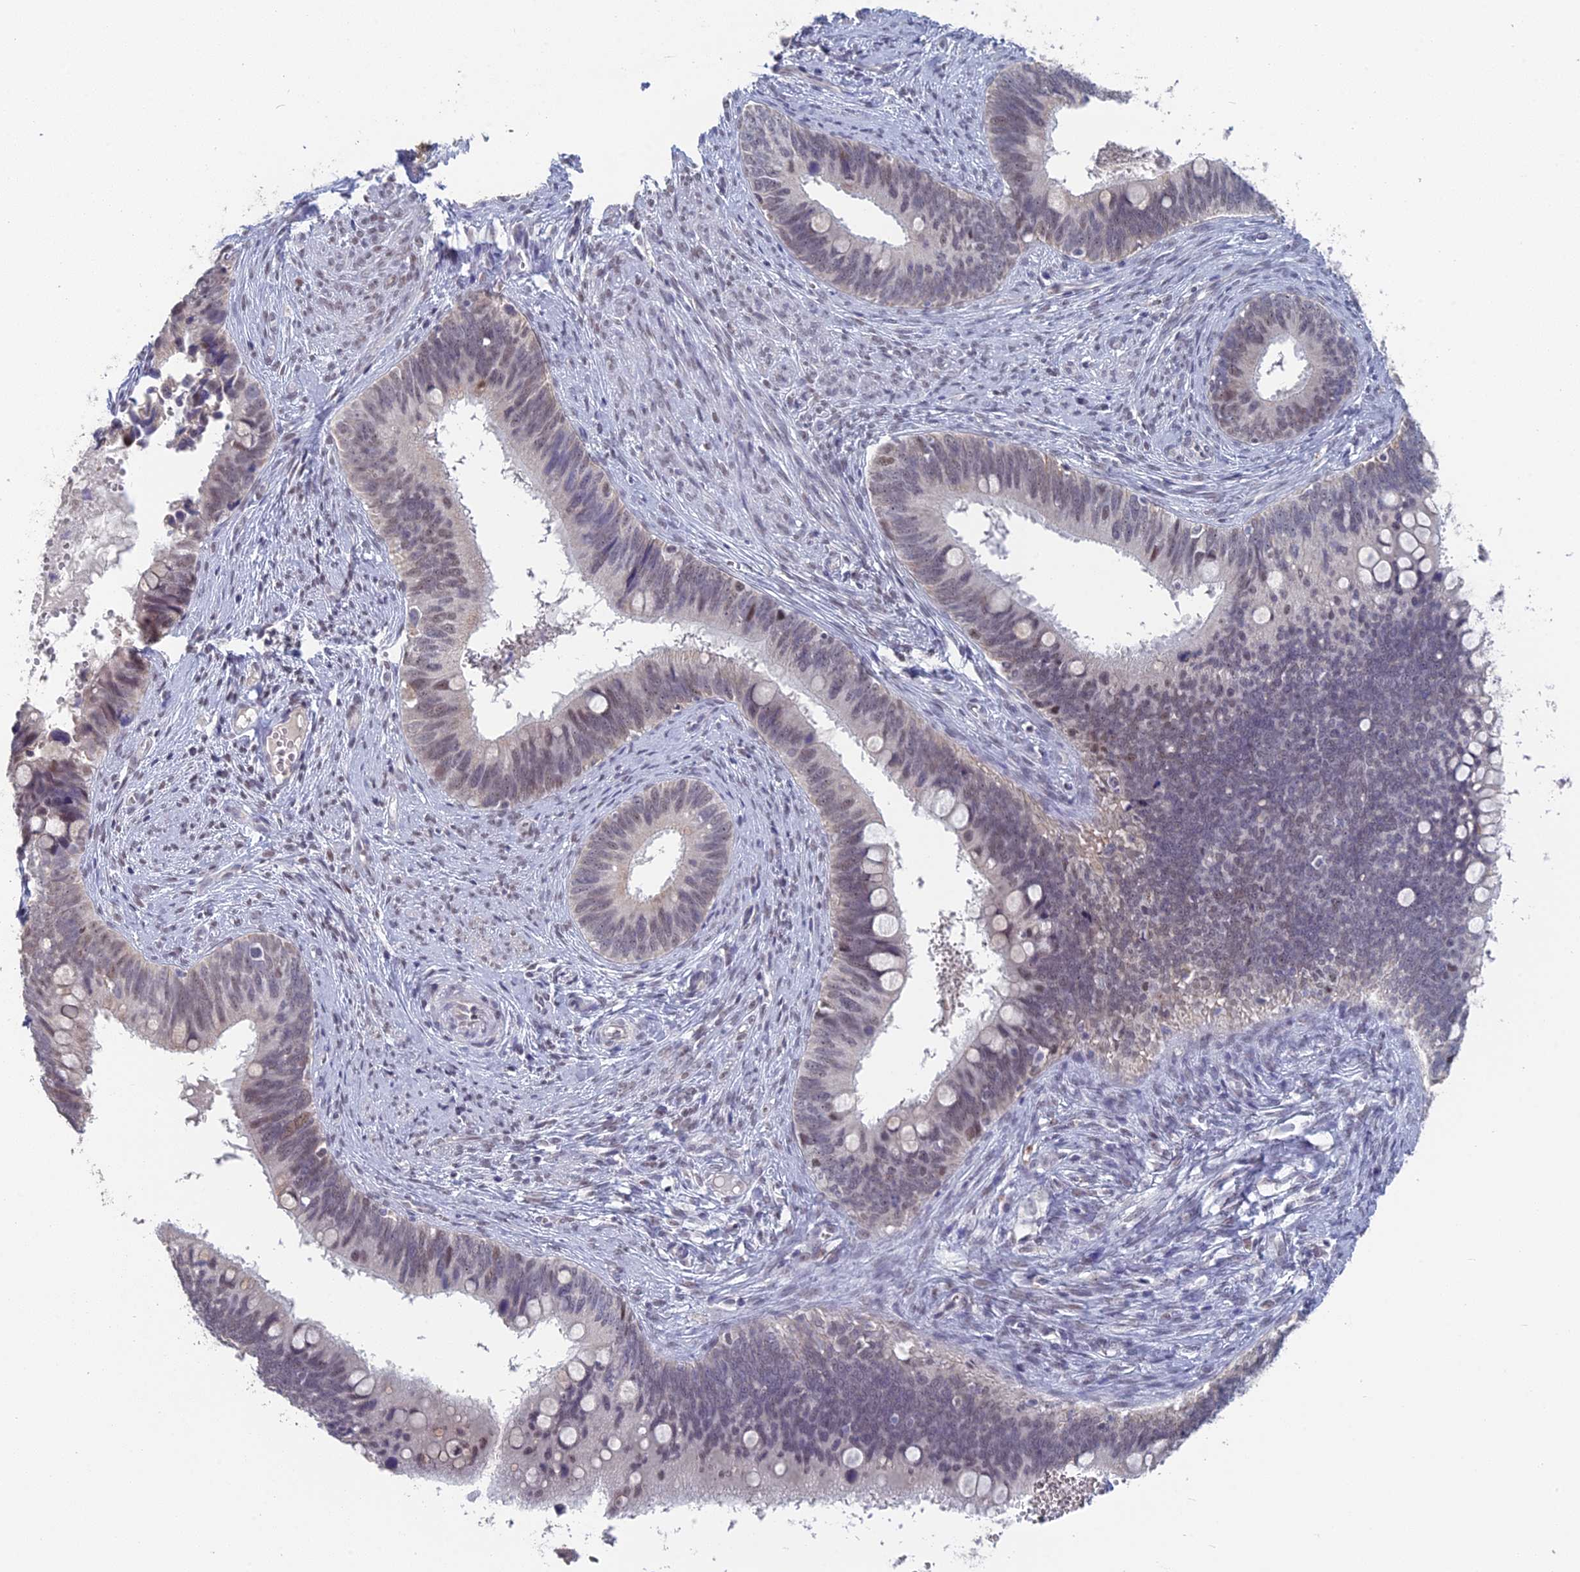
{"staining": {"intensity": "moderate", "quantity": "25%-75%", "location": "nuclear"}, "tissue": "cervical cancer", "cell_type": "Tumor cells", "image_type": "cancer", "snomed": [{"axis": "morphology", "description": "Adenocarcinoma, NOS"}, {"axis": "topography", "description": "Cervix"}], "caption": "Brown immunohistochemical staining in human cervical adenocarcinoma demonstrates moderate nuclear positivity in about 25%-75% of tumor cells. Ihc stains the protein in brown and the nuclei are stained blue.", "gene": "MT-CO3", "patient": {"sex": "female", "age": 42}}